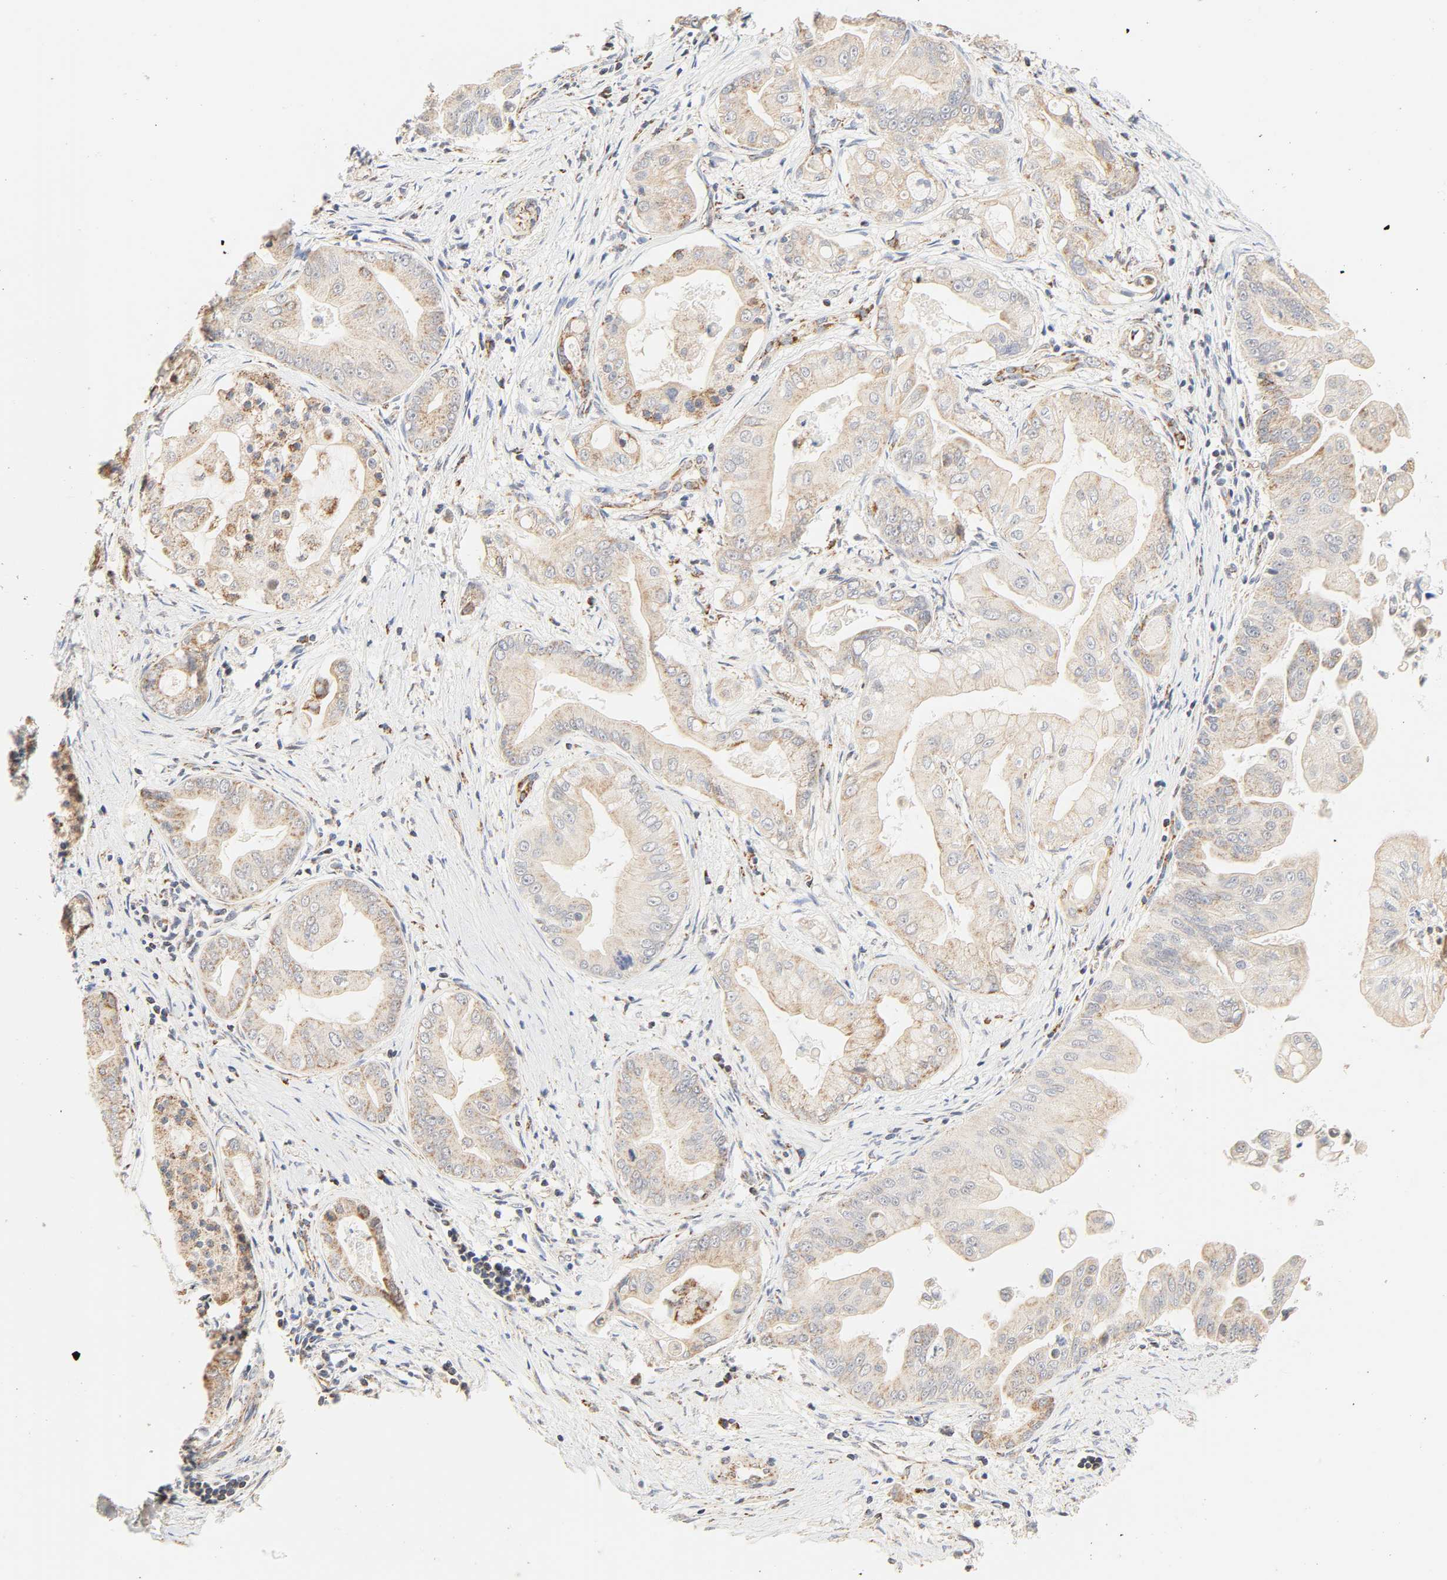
{"staining": {"intensity": "weak", "quantity": ">75%", "location": "cytoplasmic/membranous"}, "tissue": "pancreatic cancer", "cell_type": "Tumor cells", "image_type": "cancer", "snomed": [{"axis": "morphology", "description": "Adenocarcinoma, NOS"}, {"axis": "topography", "description": "Pancreas"}], "caption": "About >75% of tumor cells in human adenocarcinoma (pancreatic) demonstrate weak cytoplasmic/membranous protein staining as visualized by brown immunohistochemical staining.", "gene": "ZMAT5", "patient": {"sex": "female", "age": 75}}